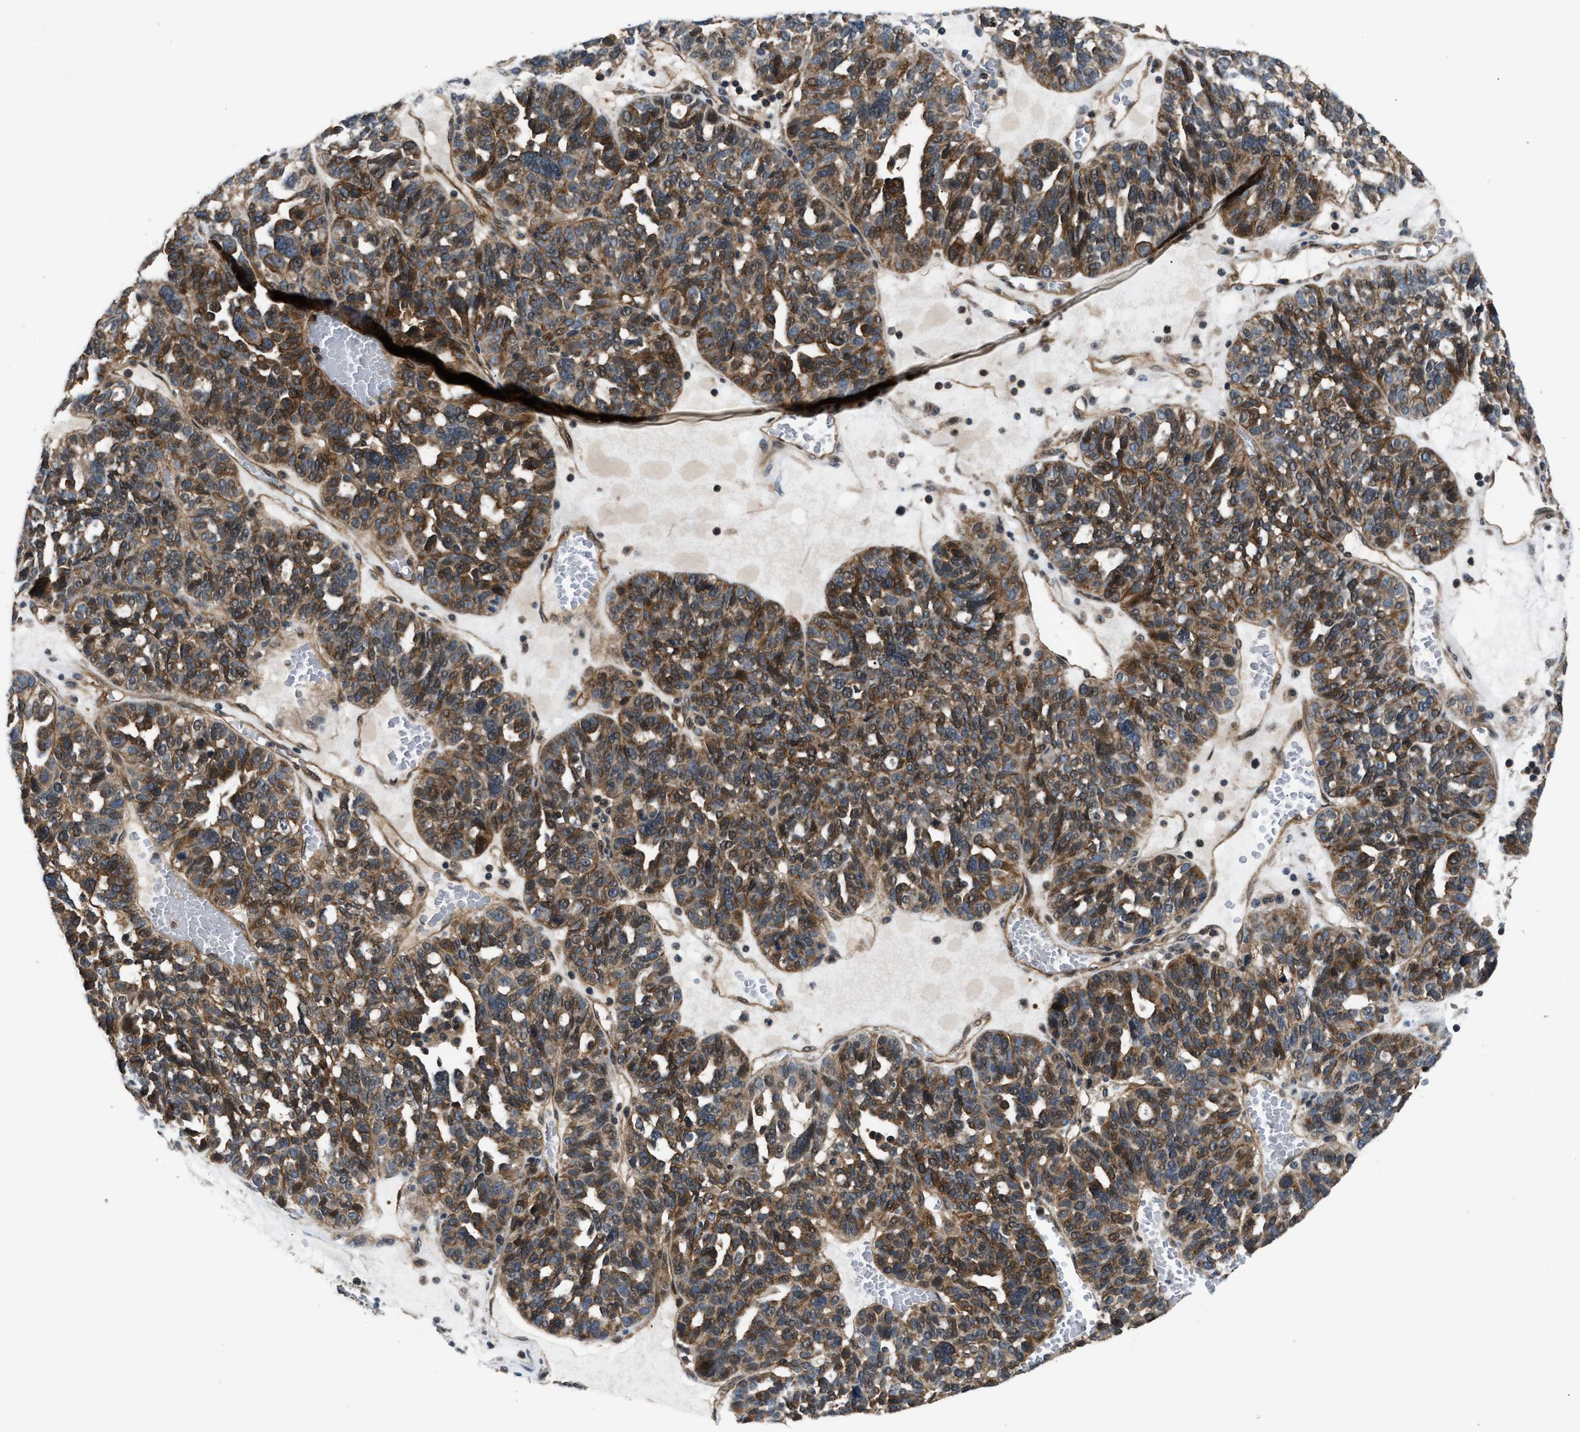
{"staining": {"intensity": "moderate", "quantity": ">75%", "location": "cytoplasmic/membranous"}, "tissue": "ovarian cancer", "cell_type": "Tumor cells", "image_type": "cancer", "snomed": [{"axis": "morphology", "description": "Cystadenocarcinoma, serous, NOS"}, {"axis": "topography", "description": "Ovary"}], "caption": "Protein expression analysis of ovarian cancer exhibits moderate cytoplasmic/membranous positivity in about >75% of tumor cells. The protein is stained brown, and the nuclei are stained in blue (DAB IHC with brightfield microscopy, high magnification).", "gene": "COPS2", "patient": {"sex": "female", "age": 59}}